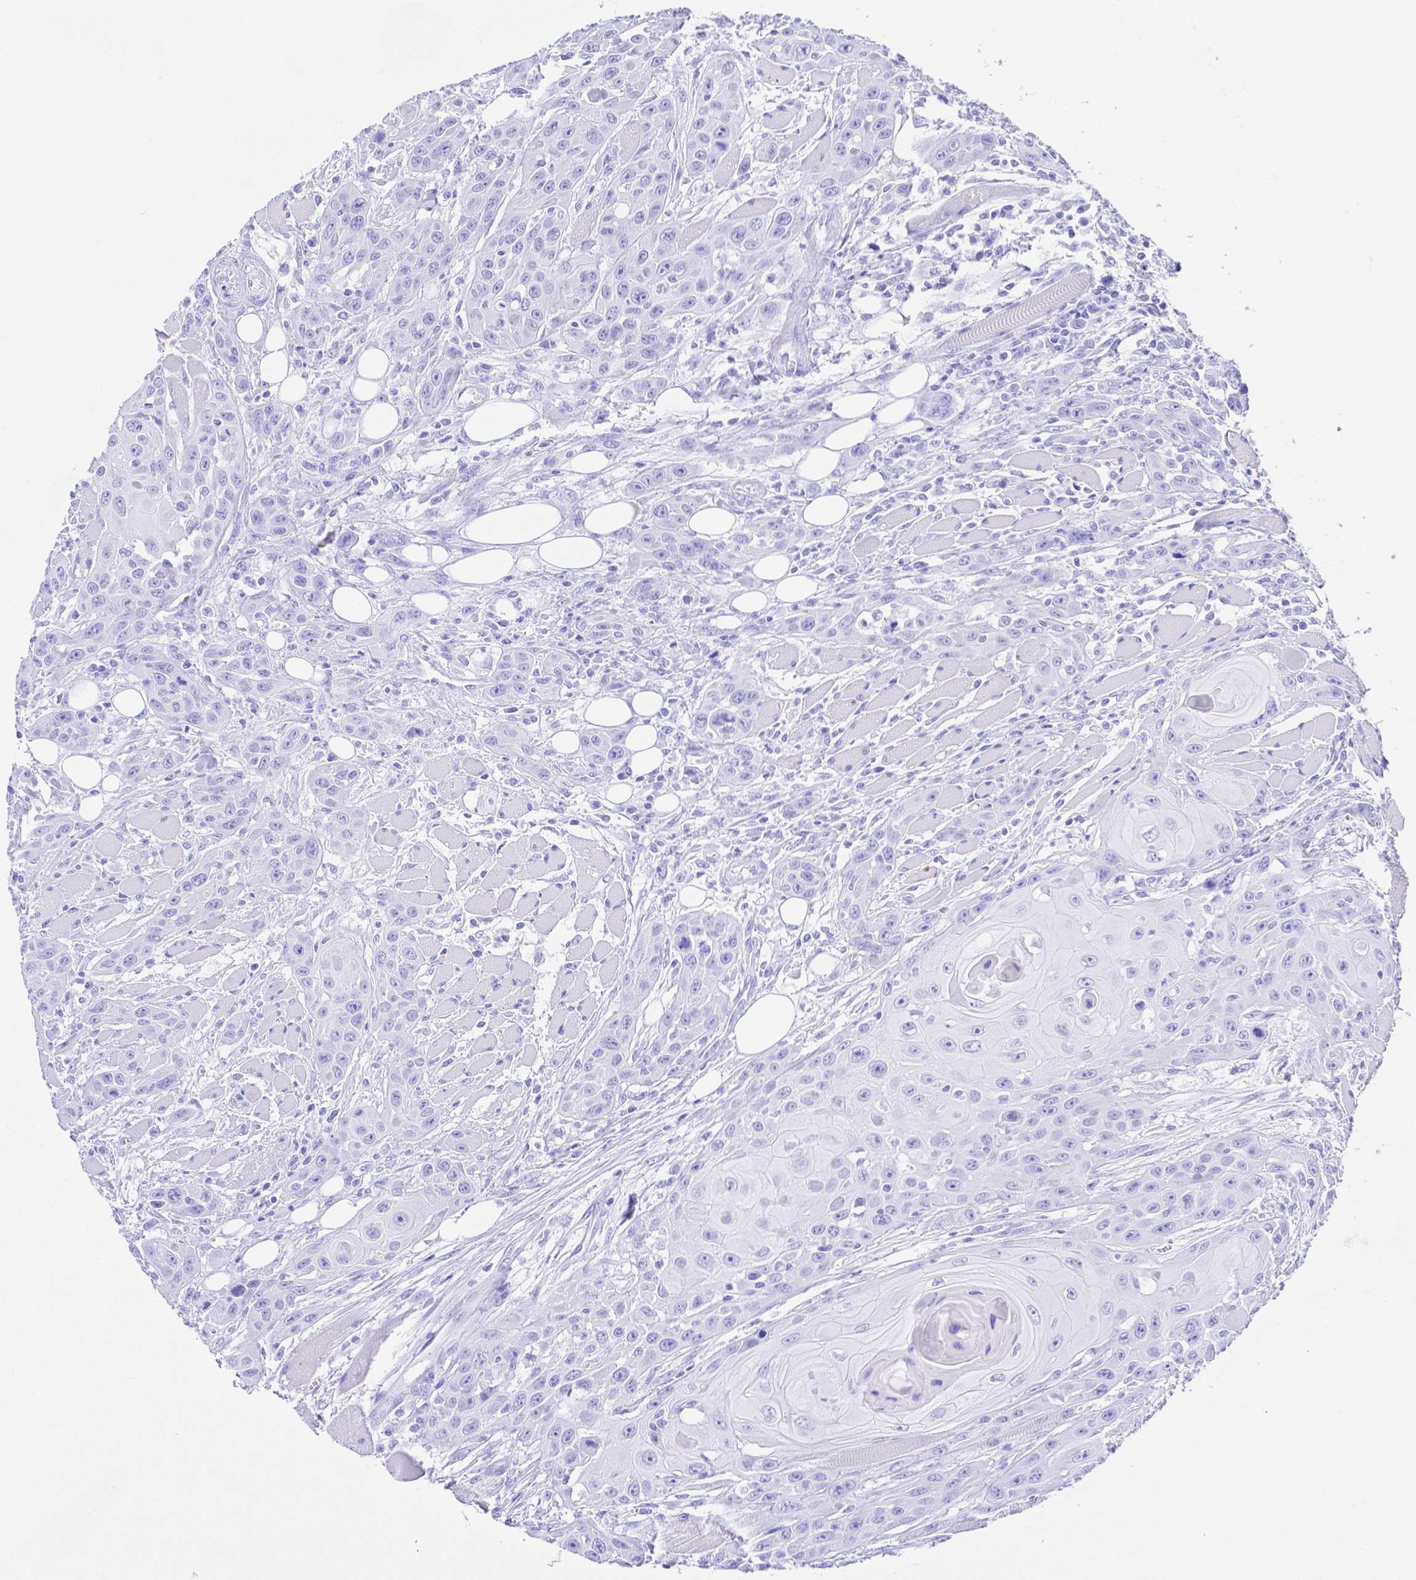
{"staining": {"intensity": "negative", "quantity": "none", "location": "none"}, "tissue": "head and neck cancer", "cell_type": "Tumor cells", "image_type": "cancer", "snomed": [{"axis": "morphology", "description": "Squamous cell carcinoma, NOS"}, {"axis": "topography", "description": "Head-Neck"}], "caption": "This is an immunohistochemistry image of human head and neck cancer. There is no expression in tumor cells.", "gene": "SMR3A", "patient": {"sex": "female", "age": 80}}